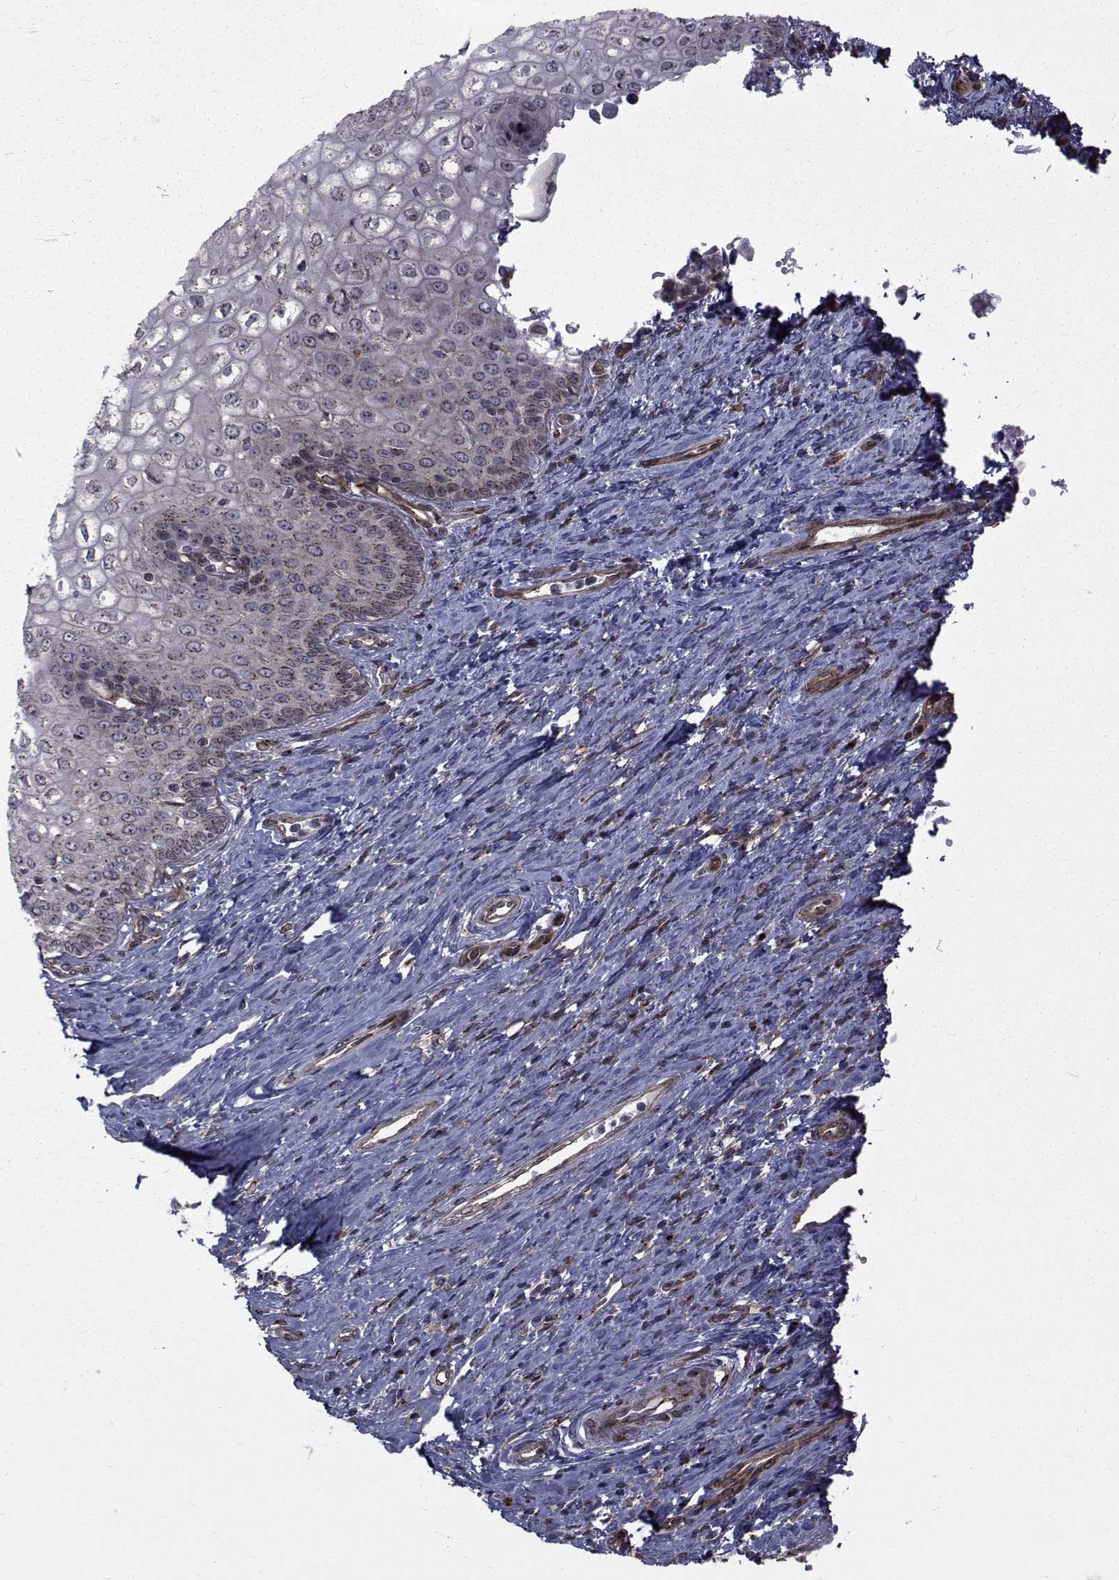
{"staining": {"intensity": "negative", "quantity": "none", "location": "none"}, "tissue": "cervical cancer", "cell_type": "Tumor cells", "image_type": "cancer", "snomed": [{"axis": "morphology", "description": "Squamous cell carcinoma, NOS"}, {"axis": "topography", "description": "Cervix"}], "caption": "Tumor cells show no significant staining in cervical squamous cell carcinoma.", "gene": "ATP6V1C2", "patient": {"sex": "female", "age": 26}}